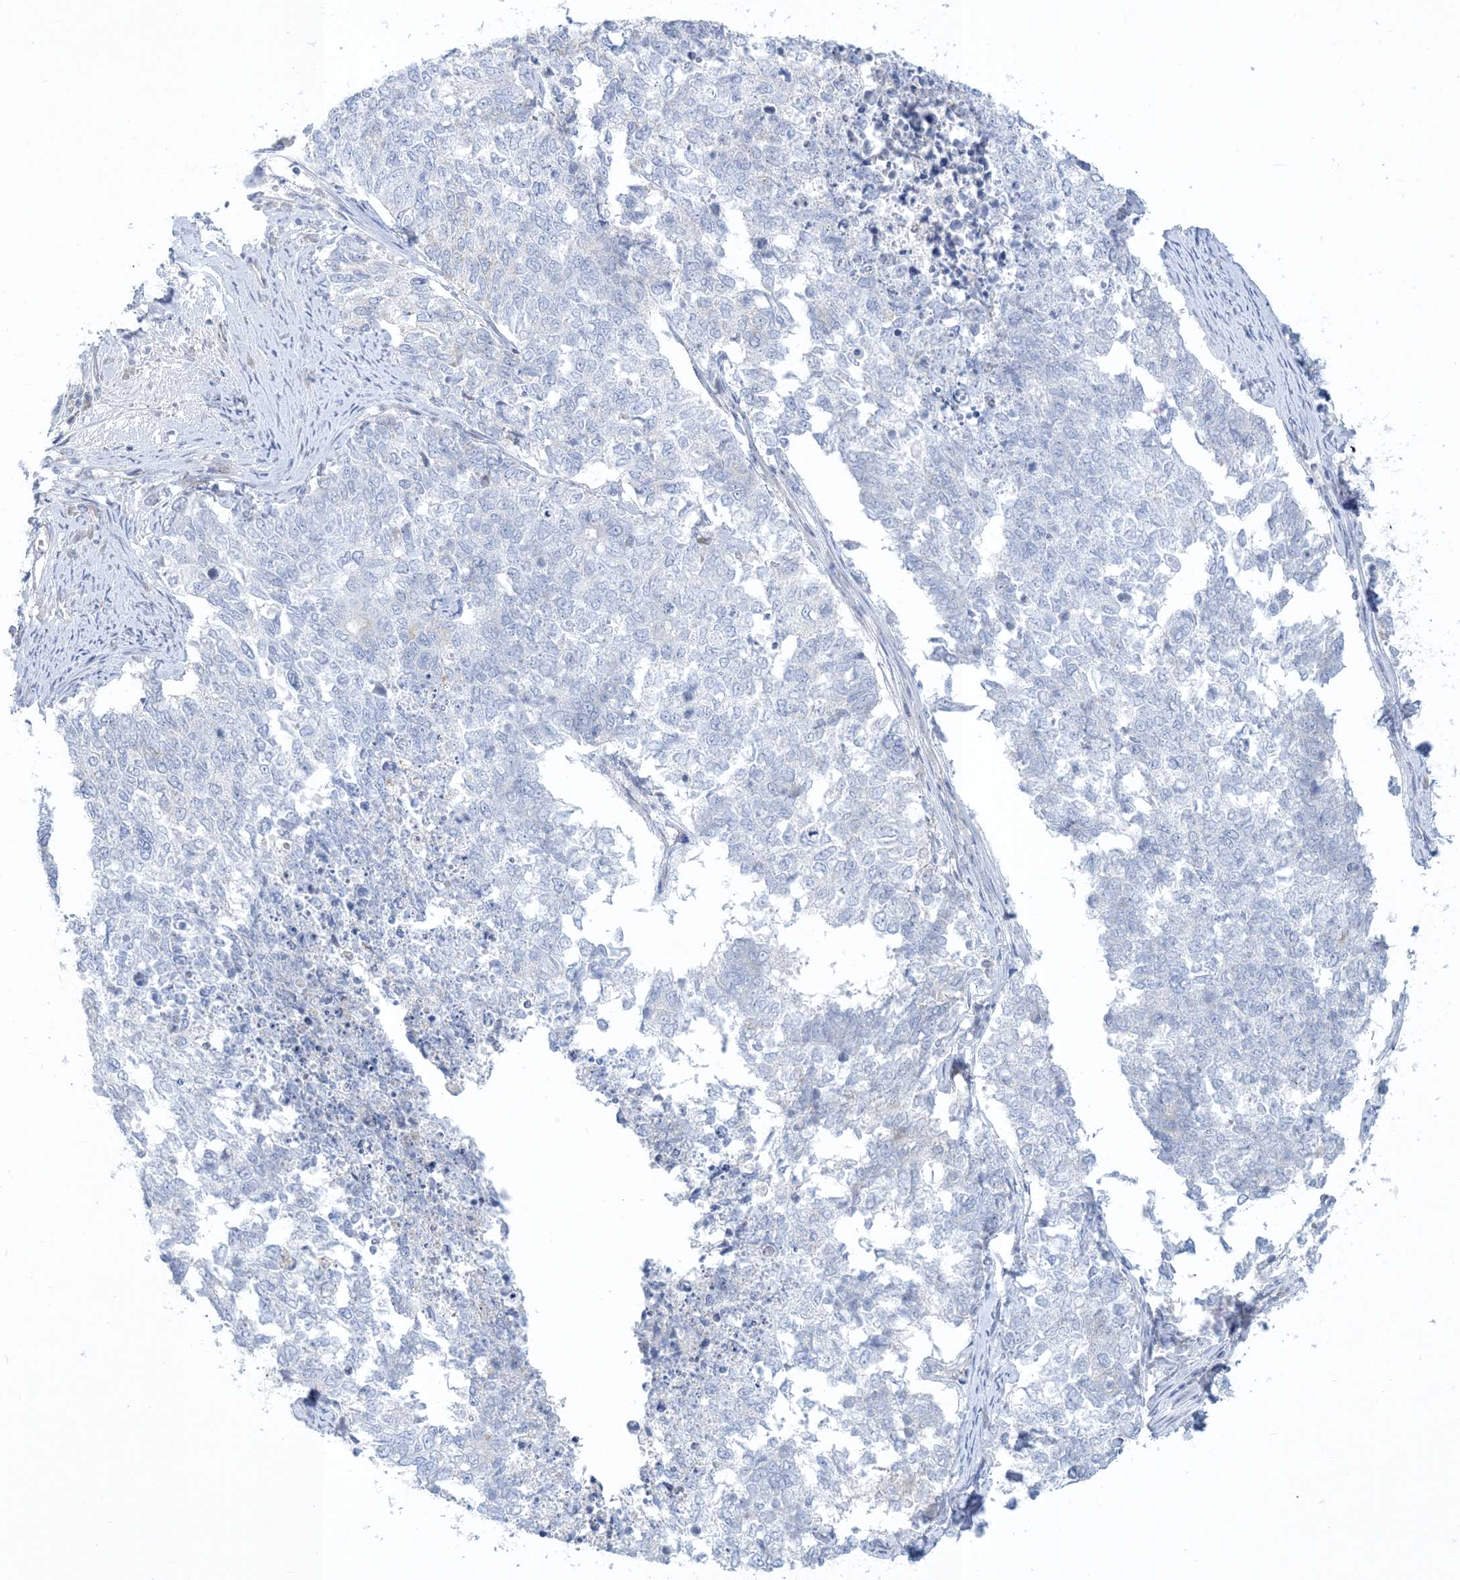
{"staining": {"intensity": "negative", "quantity": "none", "location": "none"}, "tissue": "cervical cancer", "cell_type": "Tumor cells", "image_type": "cancer", "snomed": [{"axis": "morphology", "description": "Squamous cell carcinoma, NOS"}, {"axis": "topography", "description": "Cervix"}], "caption": "High magnification brightfield microscopy of squamous cell carcinoma (cervical) stained with DAB (brown) and counterstained with hematoxylin (blue): tumor cells show no significant positivity. (Stains: DAB (3,3'-diaminobenzidine) immunohistochemistry with hematoxylin counter stain, Microscopy: brightfield microscopy at high magnification).", "gene": "XIRP2", "patient": {"sex": "female", "age": 63}}